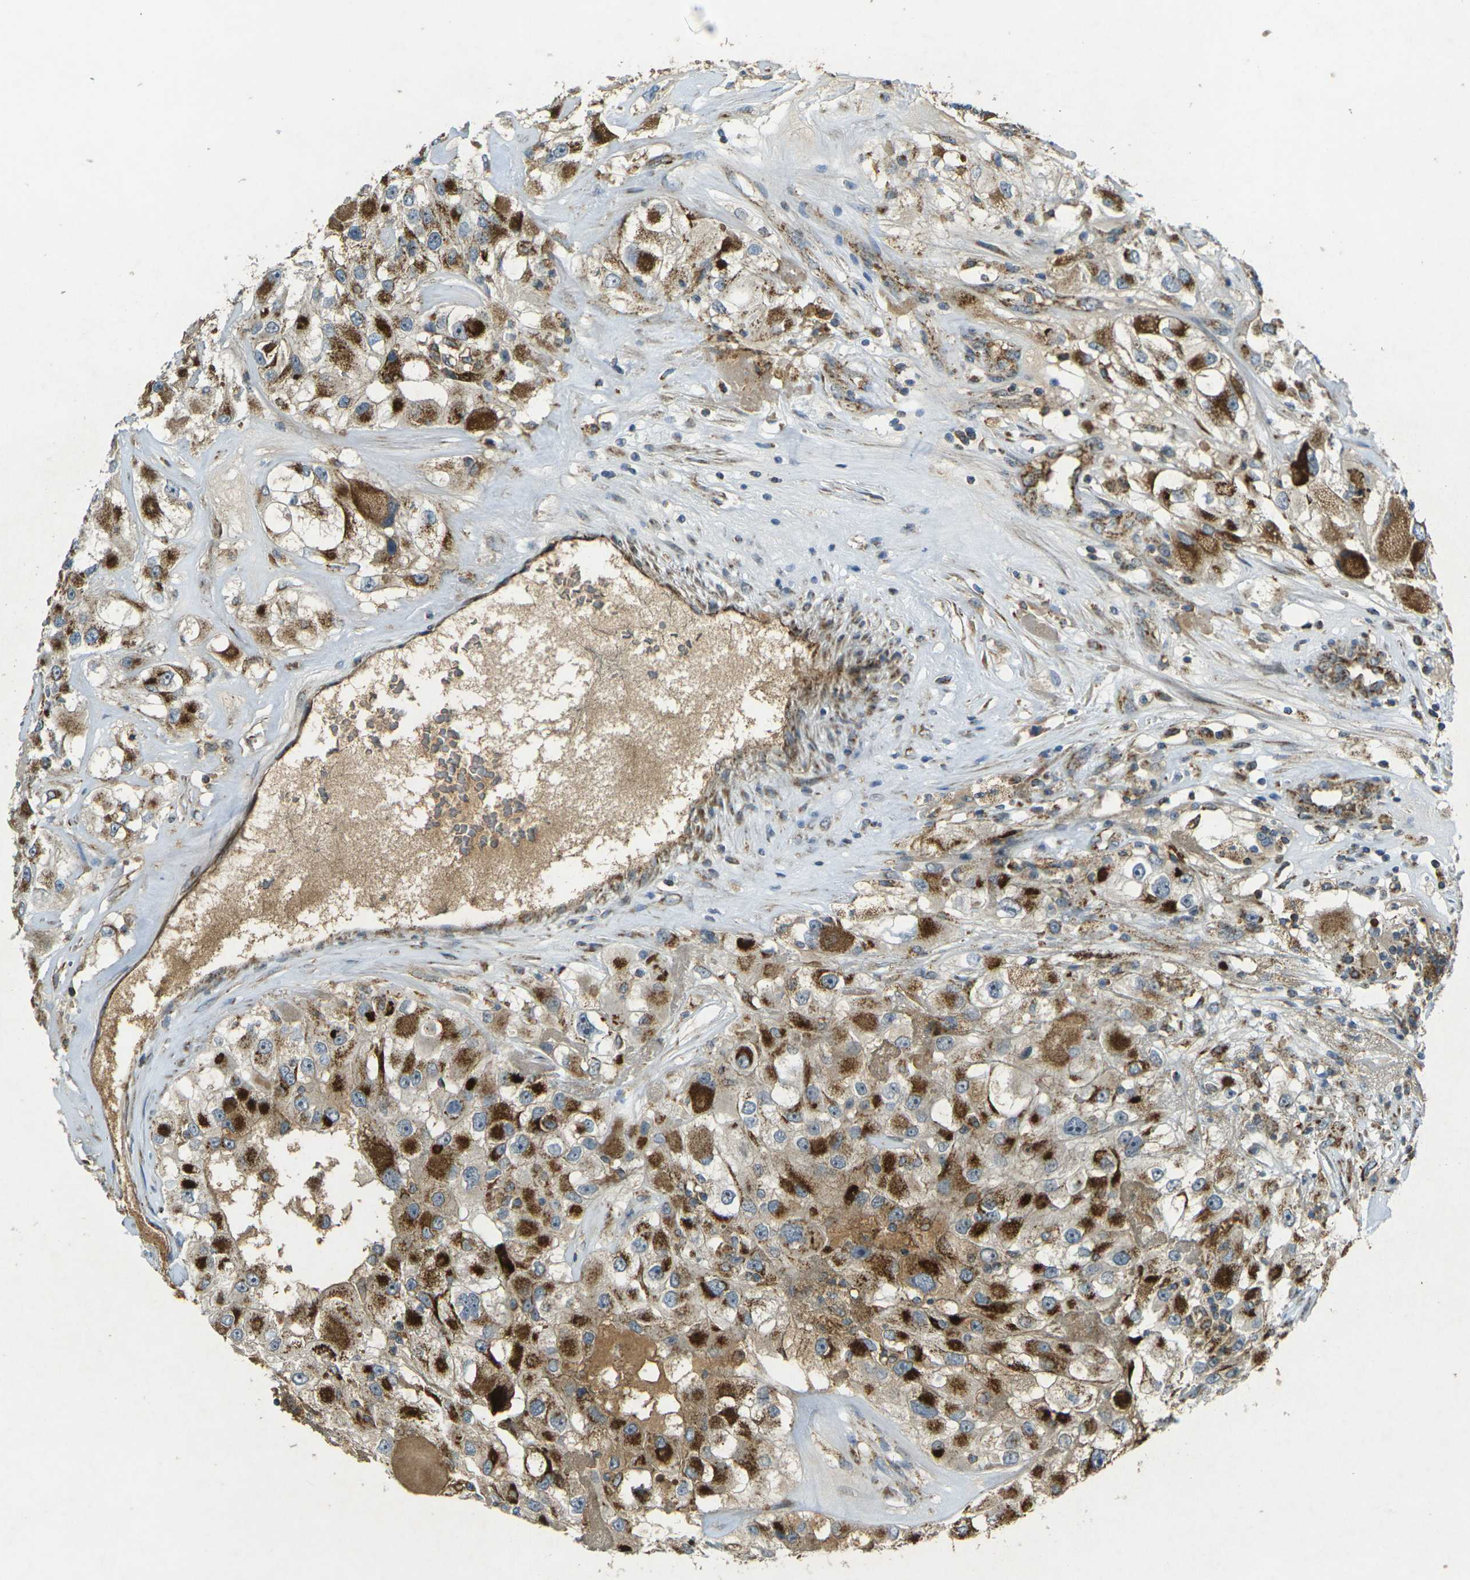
{"staining": {"intensity": "strong", "quantity": ">75%", "location": "cytoplasmic/membranous"}, "tissue": "renal cancer", "cell_type": "Tumor cells", "image_type": "cancer", "snomed": [{"axis": "morphology", "description": "Adenocarcinoma, NOS"}, {"axis": "topography", "description": "Kidney"}], "caption": "This is a photomicrograph of immunohistochemistry staining of renal adenocarcinoma, which shows strong staining in the cytoplasmic/membranous of tumor cells.", "gene": "IGF1R", "patient": {"sex": "female", "age": 52}}